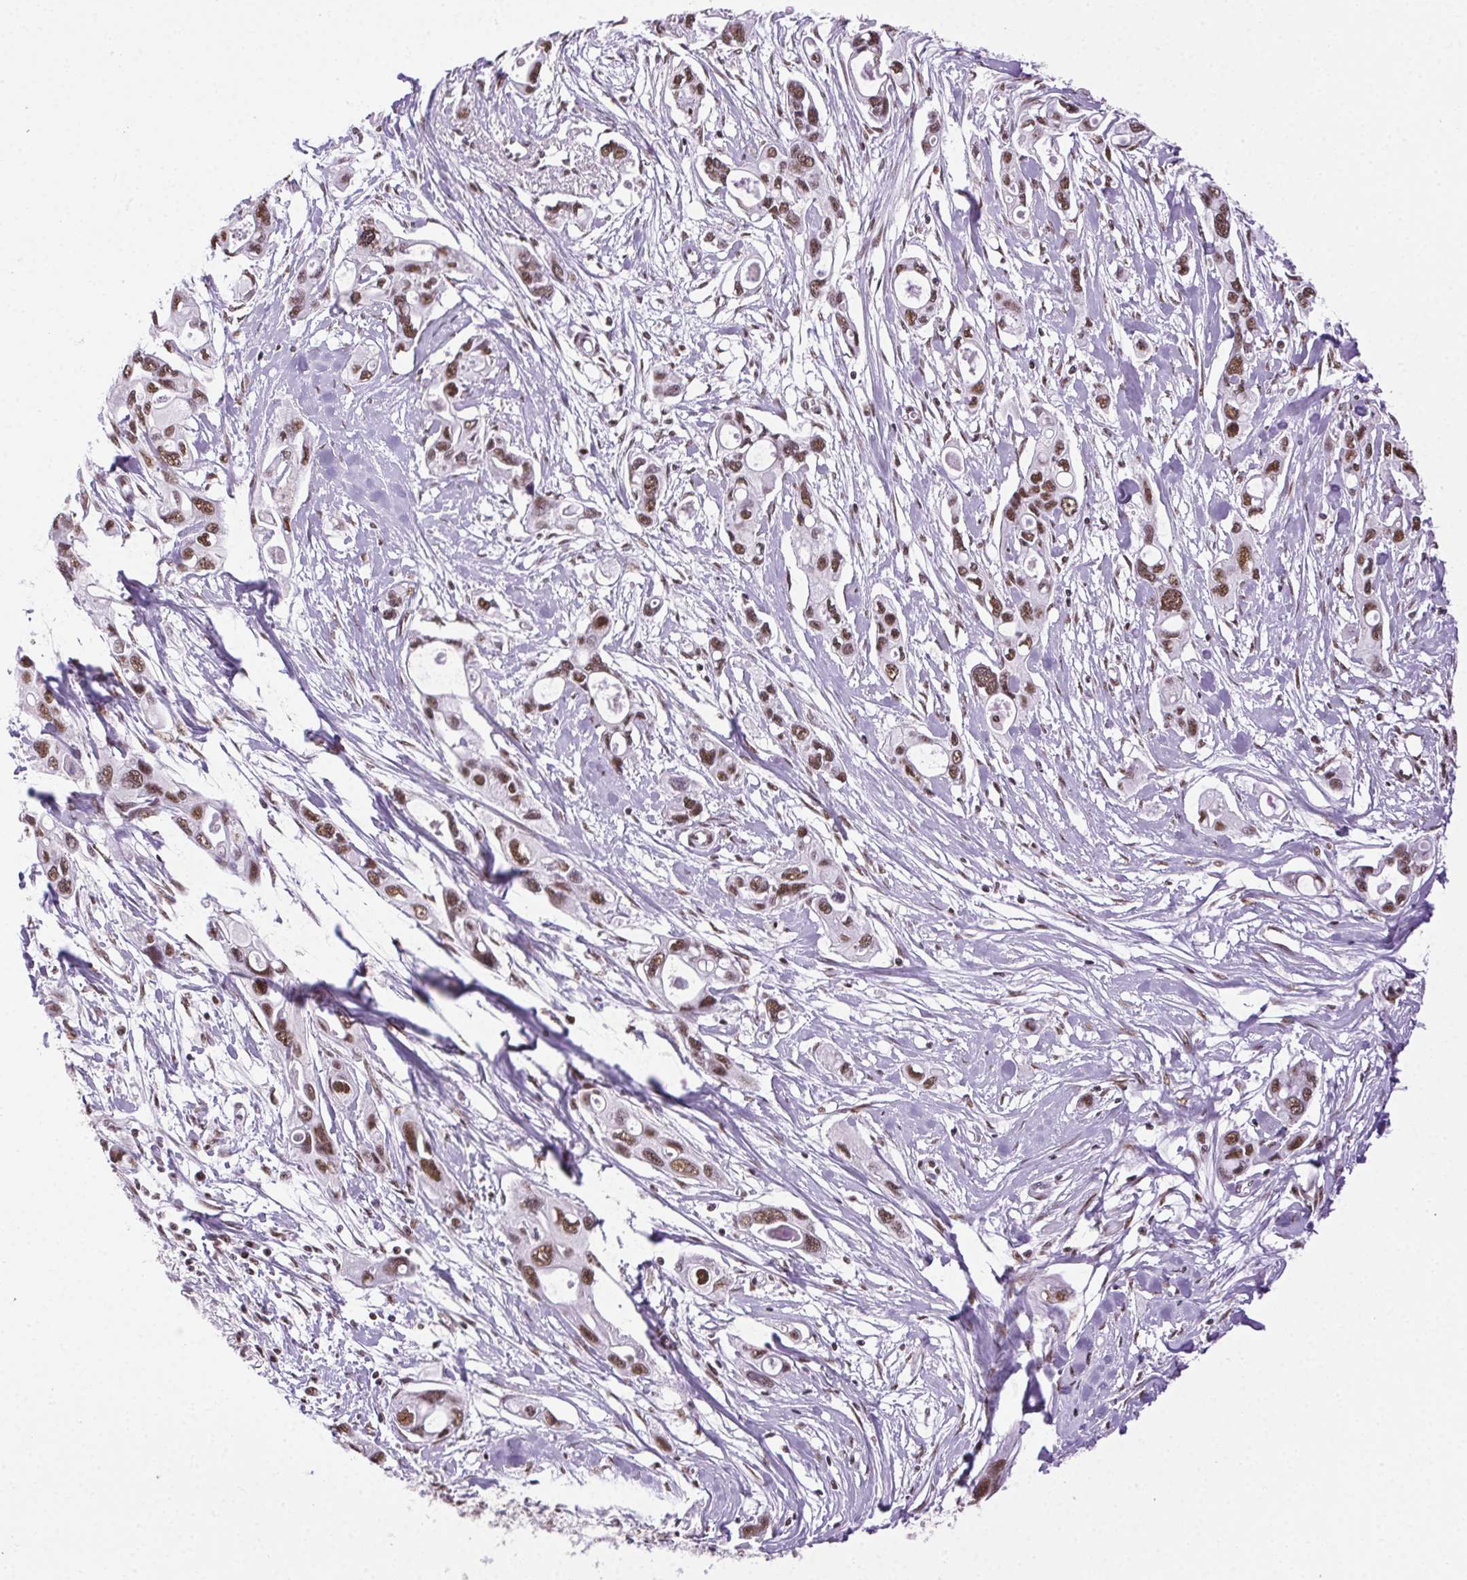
{"staining": {"intensity": "moderate", "quantity": ">75%", "location": "nuclear"}, "tissue": "pancreatic cancer", "cell_type": "Tumor cells", "image_type": "cancer", "snomed": [{"axis": "morphology", "description": "Adenocarcinoma, NOS"}, {"axis": "topography", "description": "Pancreas"}], "caption": "Moderate nuclear expression for a protein is identified in approximately >75% of tumor cells of adenocarcinoma (pancreatic) using immunohistochemistry.", "gene": "TRA2B", "patient": {"sex": "male", "age": 60}}